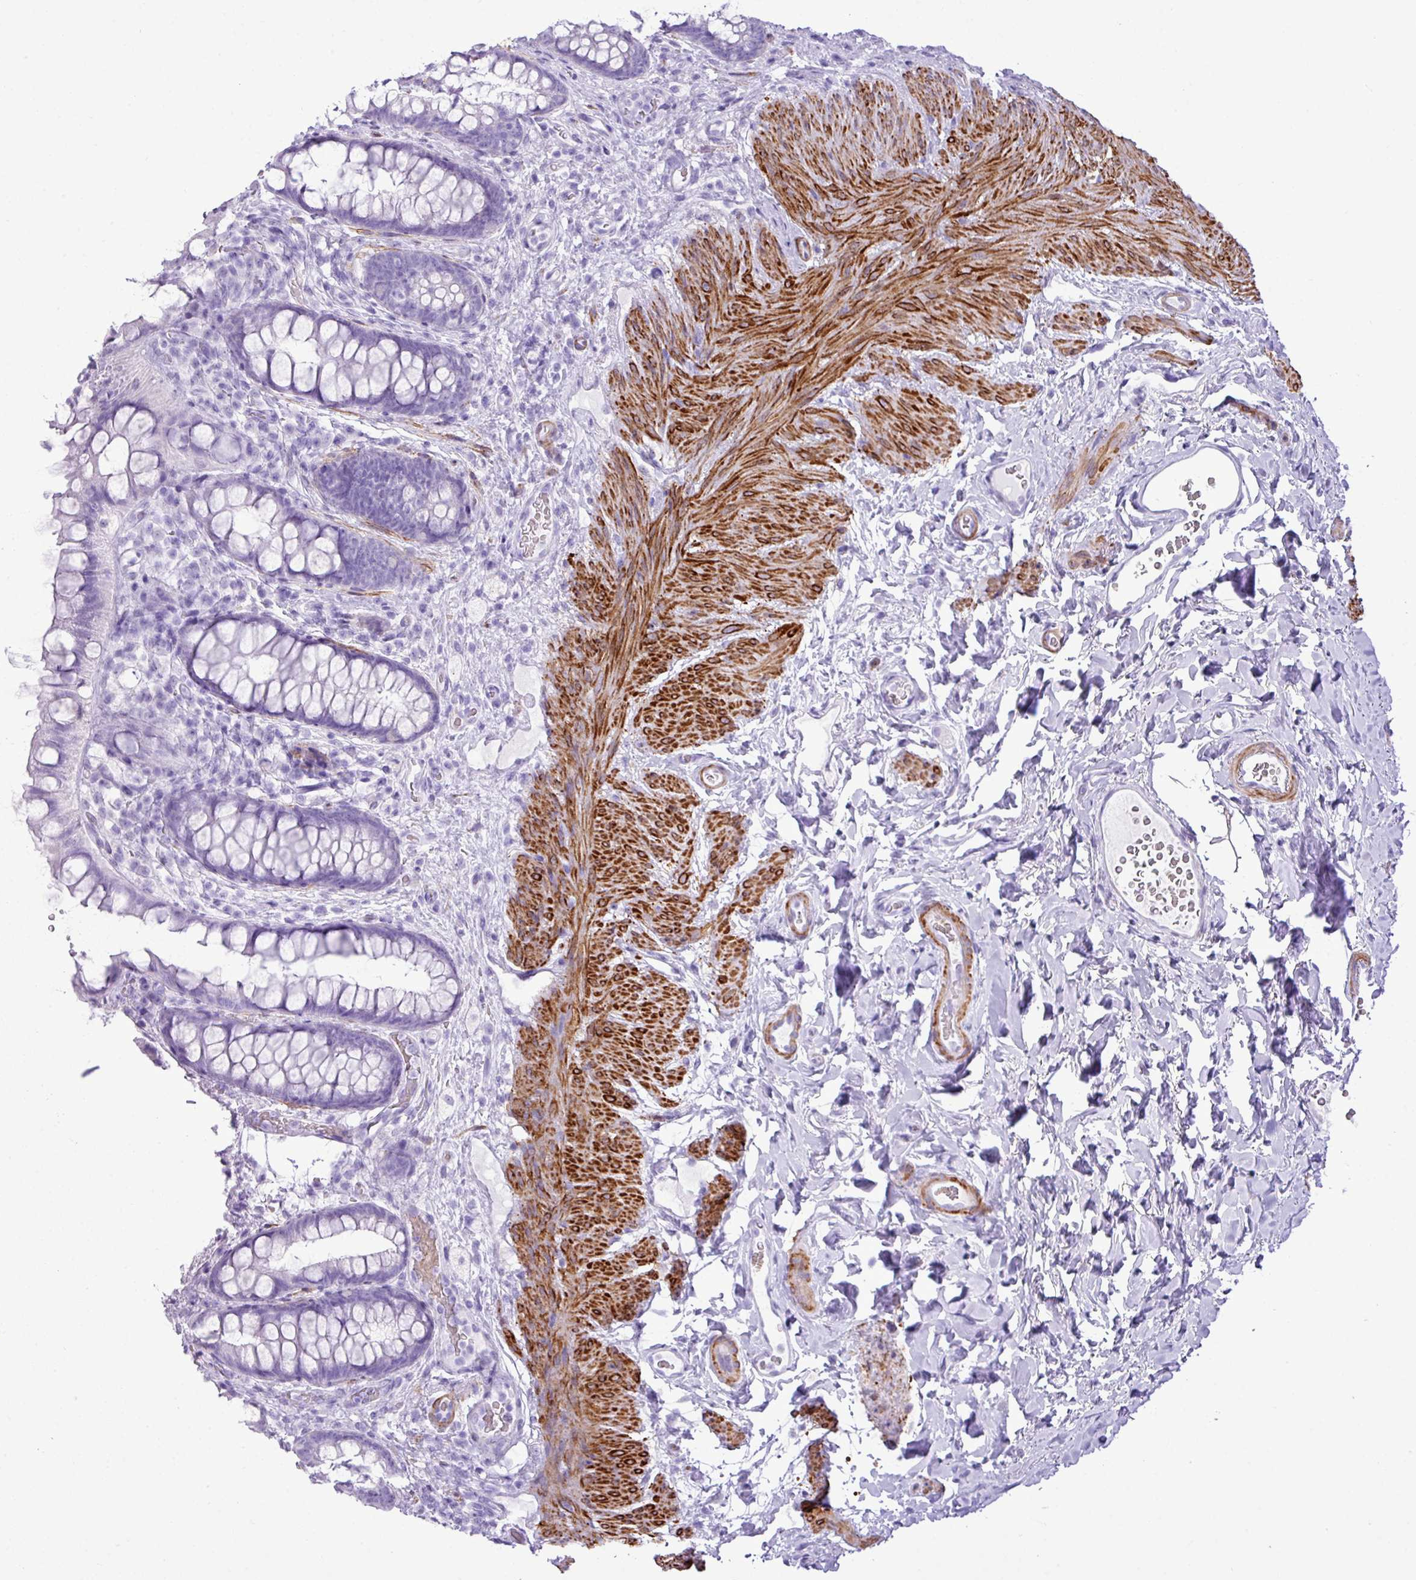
{"staining": {"intensity": "negative", "quantity": "none", "location": "none"}, "tissue": "rectum", "cell_type": "Glandular cells", "image_type": "normal", "snomed": [{"axis": "morphology", "description": "Normal tissue, NOS"}, {"axis": "topography", "description": "Rectum"}, {"axis": "topography", "description": "Peripheral nerve tissue"}], "caption": "This is an immunohistochemistry photomicrograph of benign rectum. There is no positivity in glandular cells.", "gene": "ZSCAN5A", "patient": {"sex": "female", "age": 69}}